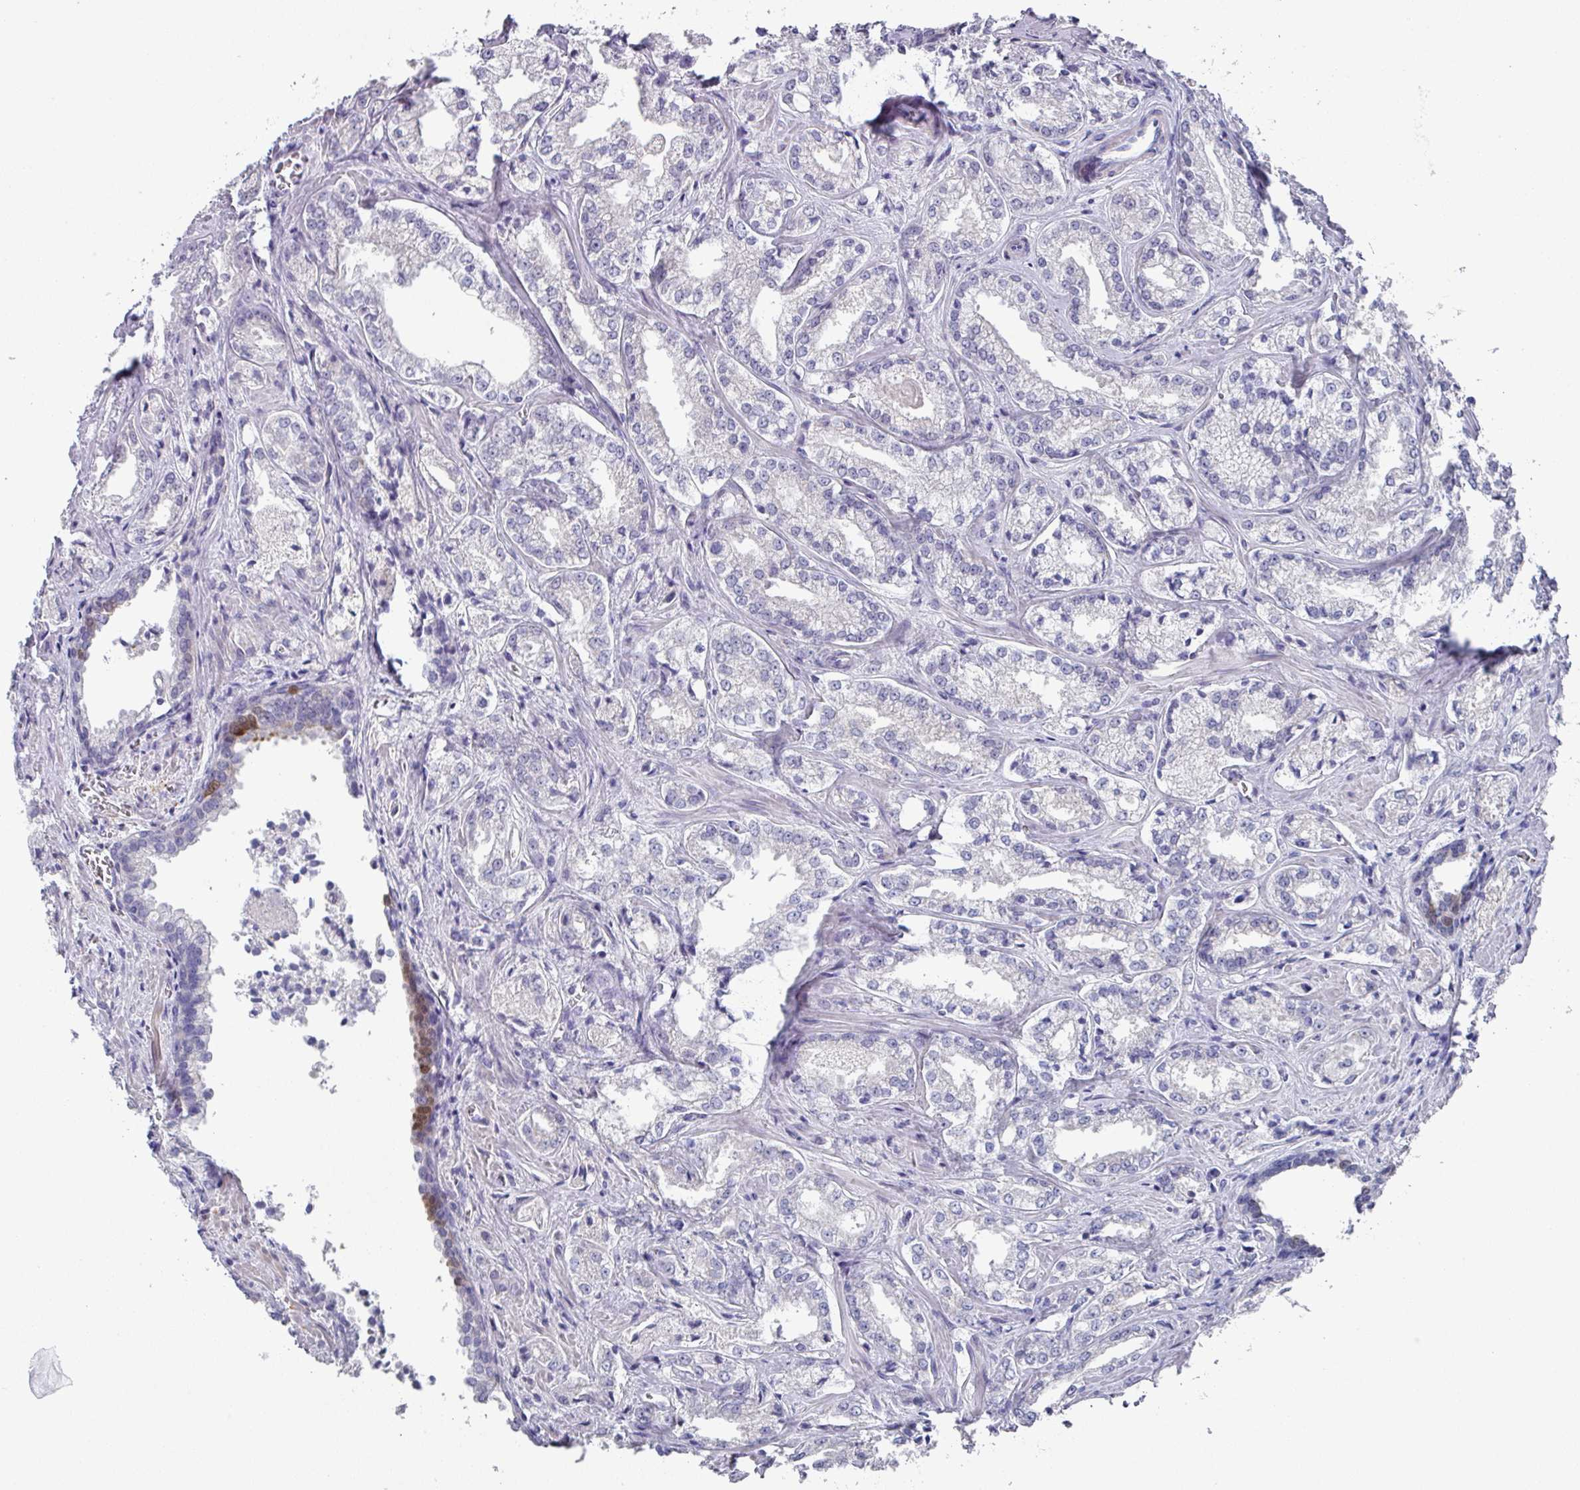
{"staining": {"intensity": "negative", "quantity": "none", "location": "none"}, "tissue": "prostate cancer", "cell_type": "Tumor cells", "image_type": "cancer", "snomed": [{"axis": "morphology", "description": "Adenocarcinoma, Low grade"}, {"axis": "topography", "description": "Prostate"}], "caption": "Immunohistochemistry (IHC) histopathology image of neoplastic tissue: human adenocarcinoma (low-grade) (prostate) stained with DAB (3,3'-diaminobenzidine) demonstrates no significant protein expression in tumor cells. (Brightfield microscopy of DAB (3,3'-diaminobenzidine) immunohistochemistry at high magnification).", "gene": "DEFB115", "patient": {"sex": "male", "age": 47}}